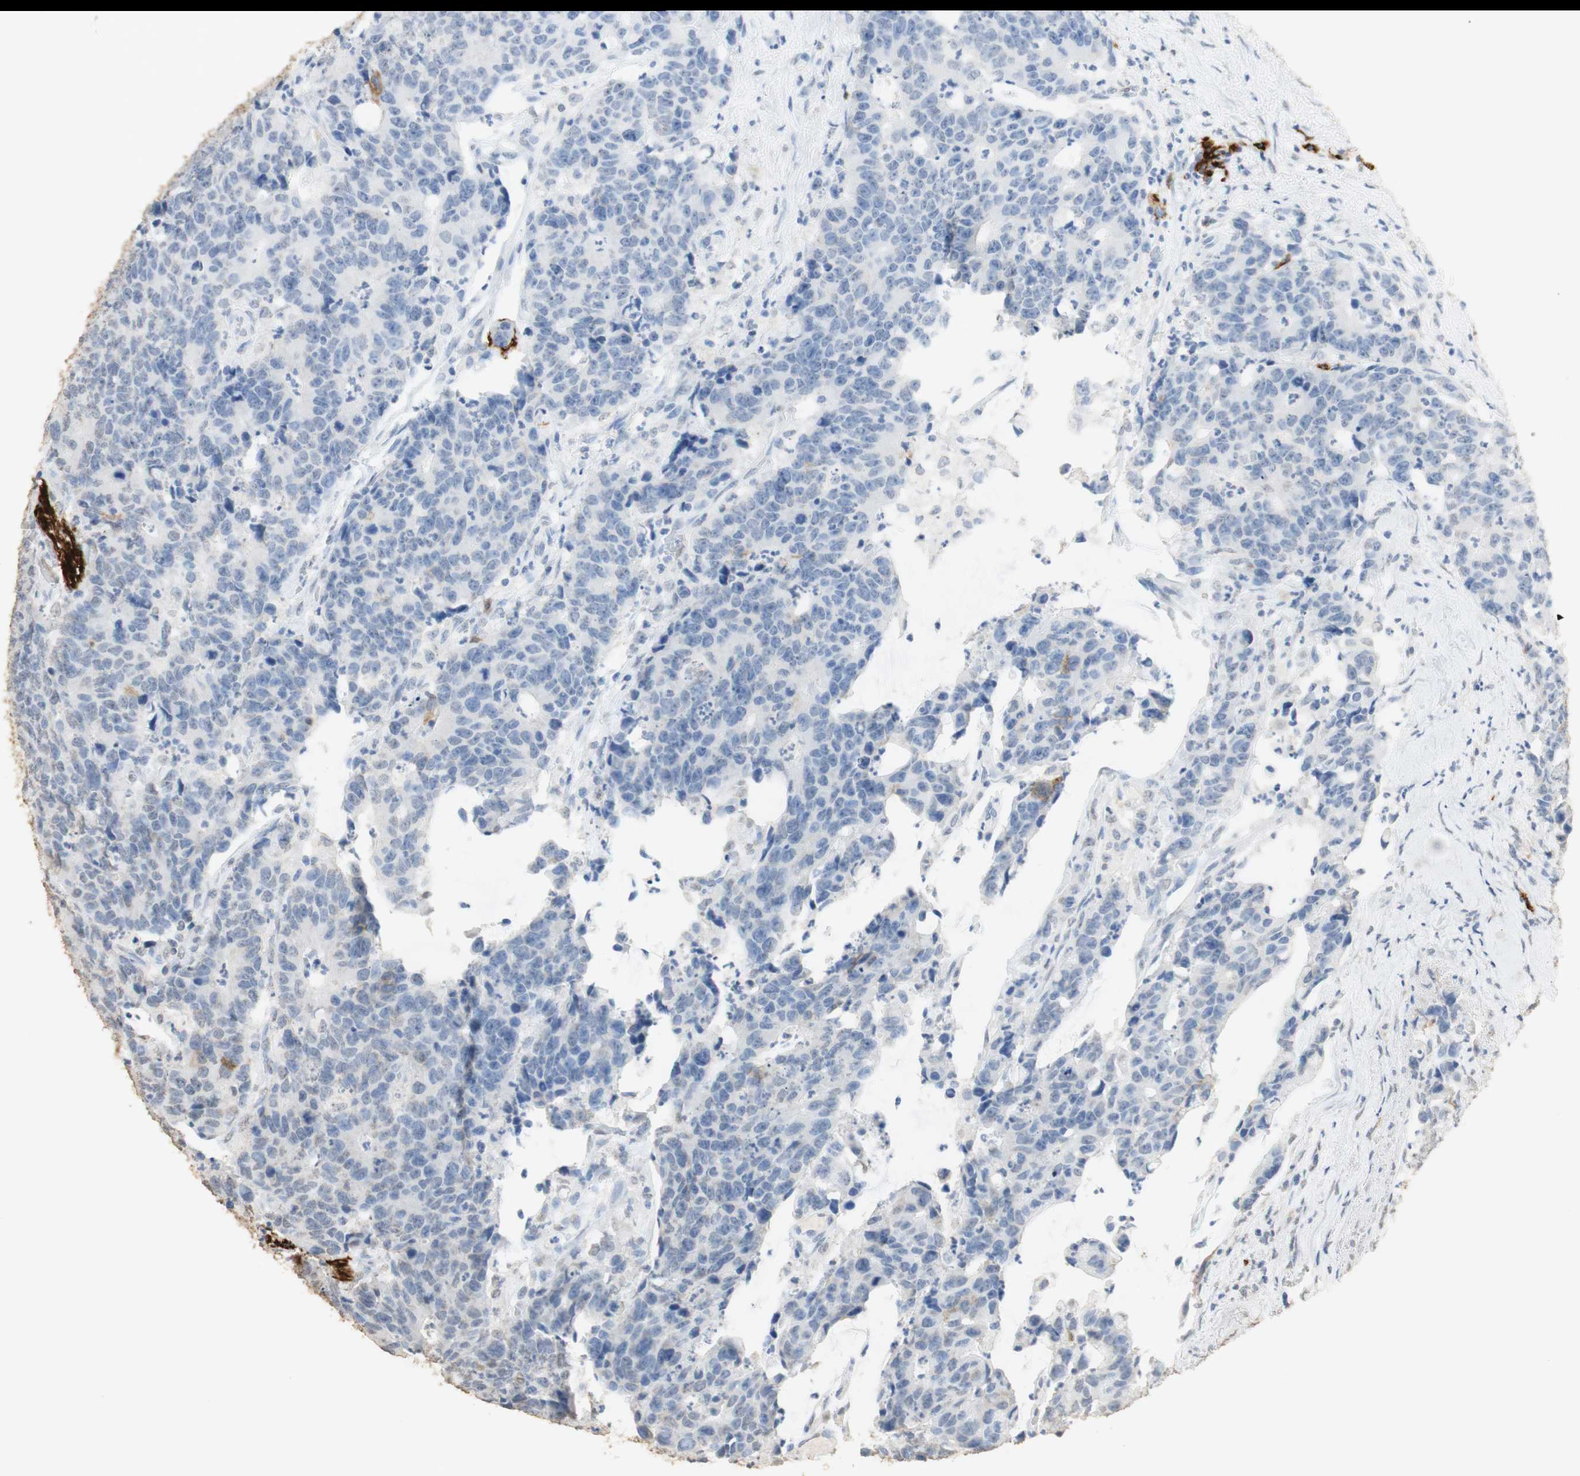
{"staining": {"intensity": "weak", "quantity": "<25%", "location": "cytoplasmic/membranous,nuclear"}, "tissue": "colorectal cancer", "cell_type": "Tumor cells", "image_type": "cancer", "snomed": [{"axis": "morphology", "description": "Adenocarcinoma, NOS"}, {"axis": "topography", "description": "Colon"}], "caption": "An immunohistochemistry (IHC) histopathology image of adenocarcinoma (colorectal) is shown. There is no staining in tumor cells of adenocarcinoma (colorectal).", "gene": "L1CAM", "patient": {"sex": "female", "age": 86}}